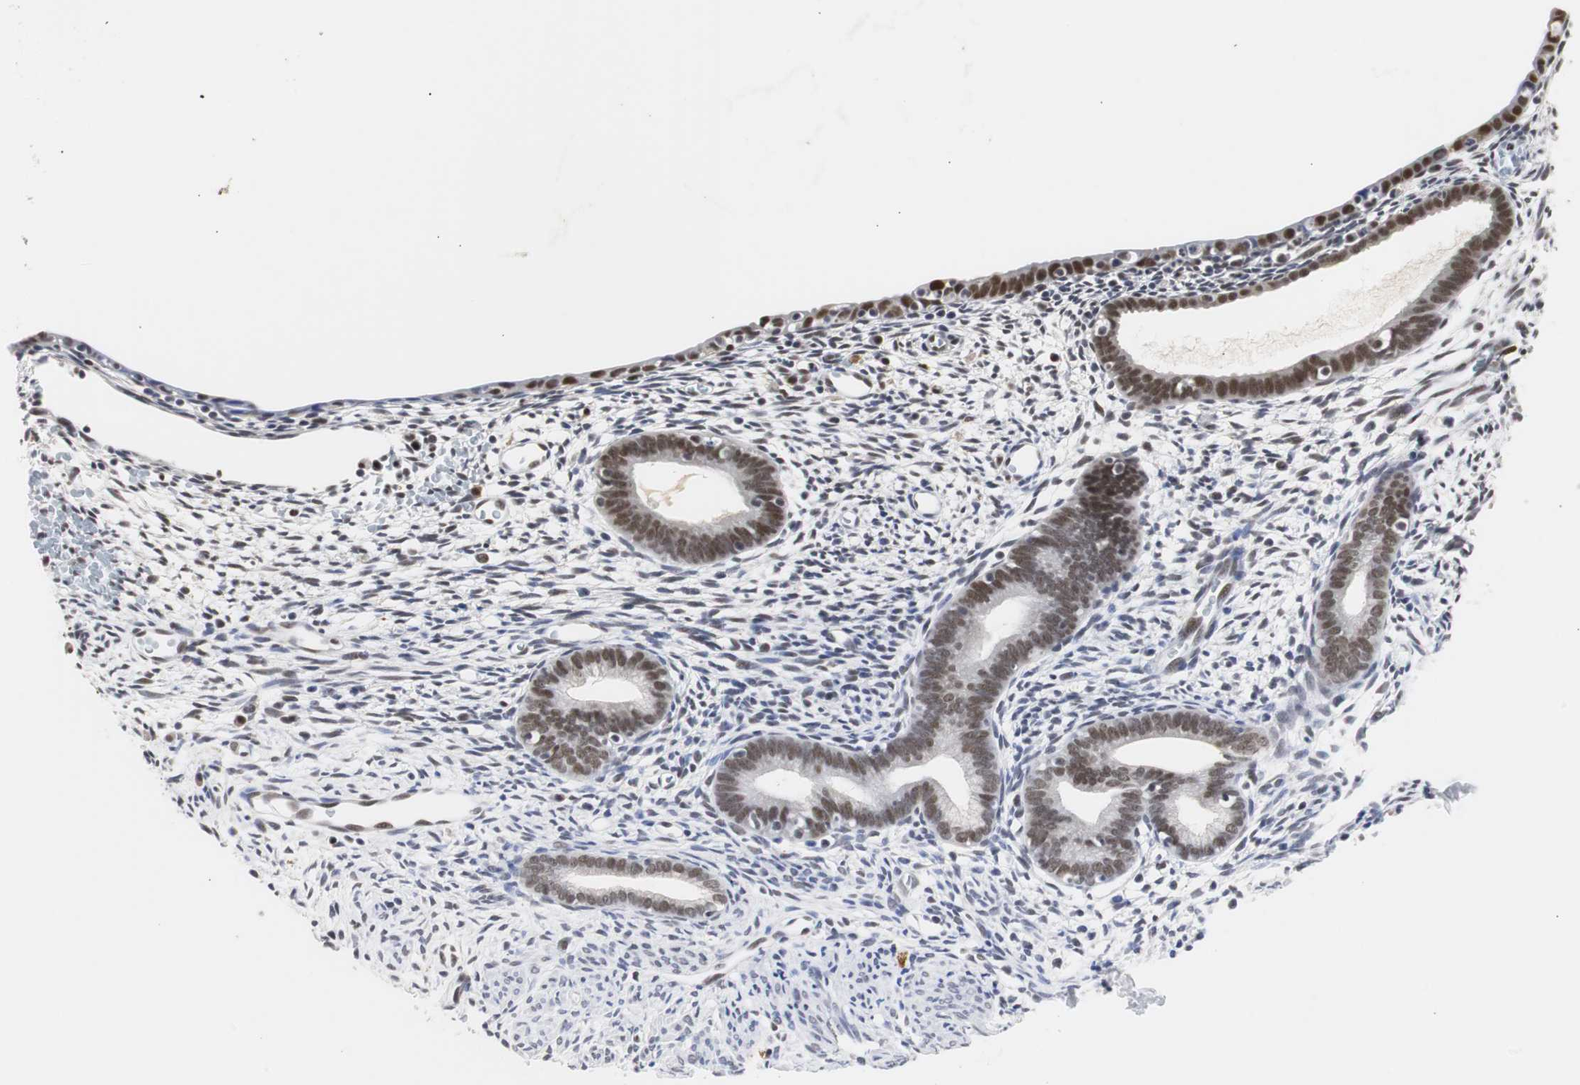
{"staining": {"intensity": "weak", "quantity": "<25%", "location": "nuclear"}, "tissue": "endometrium", "cell_type": "Cells in endometrial stroma", "image_type": "normal", "snomed": [{"axis": "morphology", "description": "Normal tissue, NOS"}, {"axis": "morphology", "description": "Atrophy, NOS"}, {"axis": "topography", "description": "Uterus"}, {"axis": "topography", "description": "Endometrium"}], "caption": "IHC image of benign endometrium stained for a protein (brown), which demonstrates no expression in cells in endometrial stroma.", "gene": "ZFC3H1", "patient": {"sex": "female", "age": 68}}